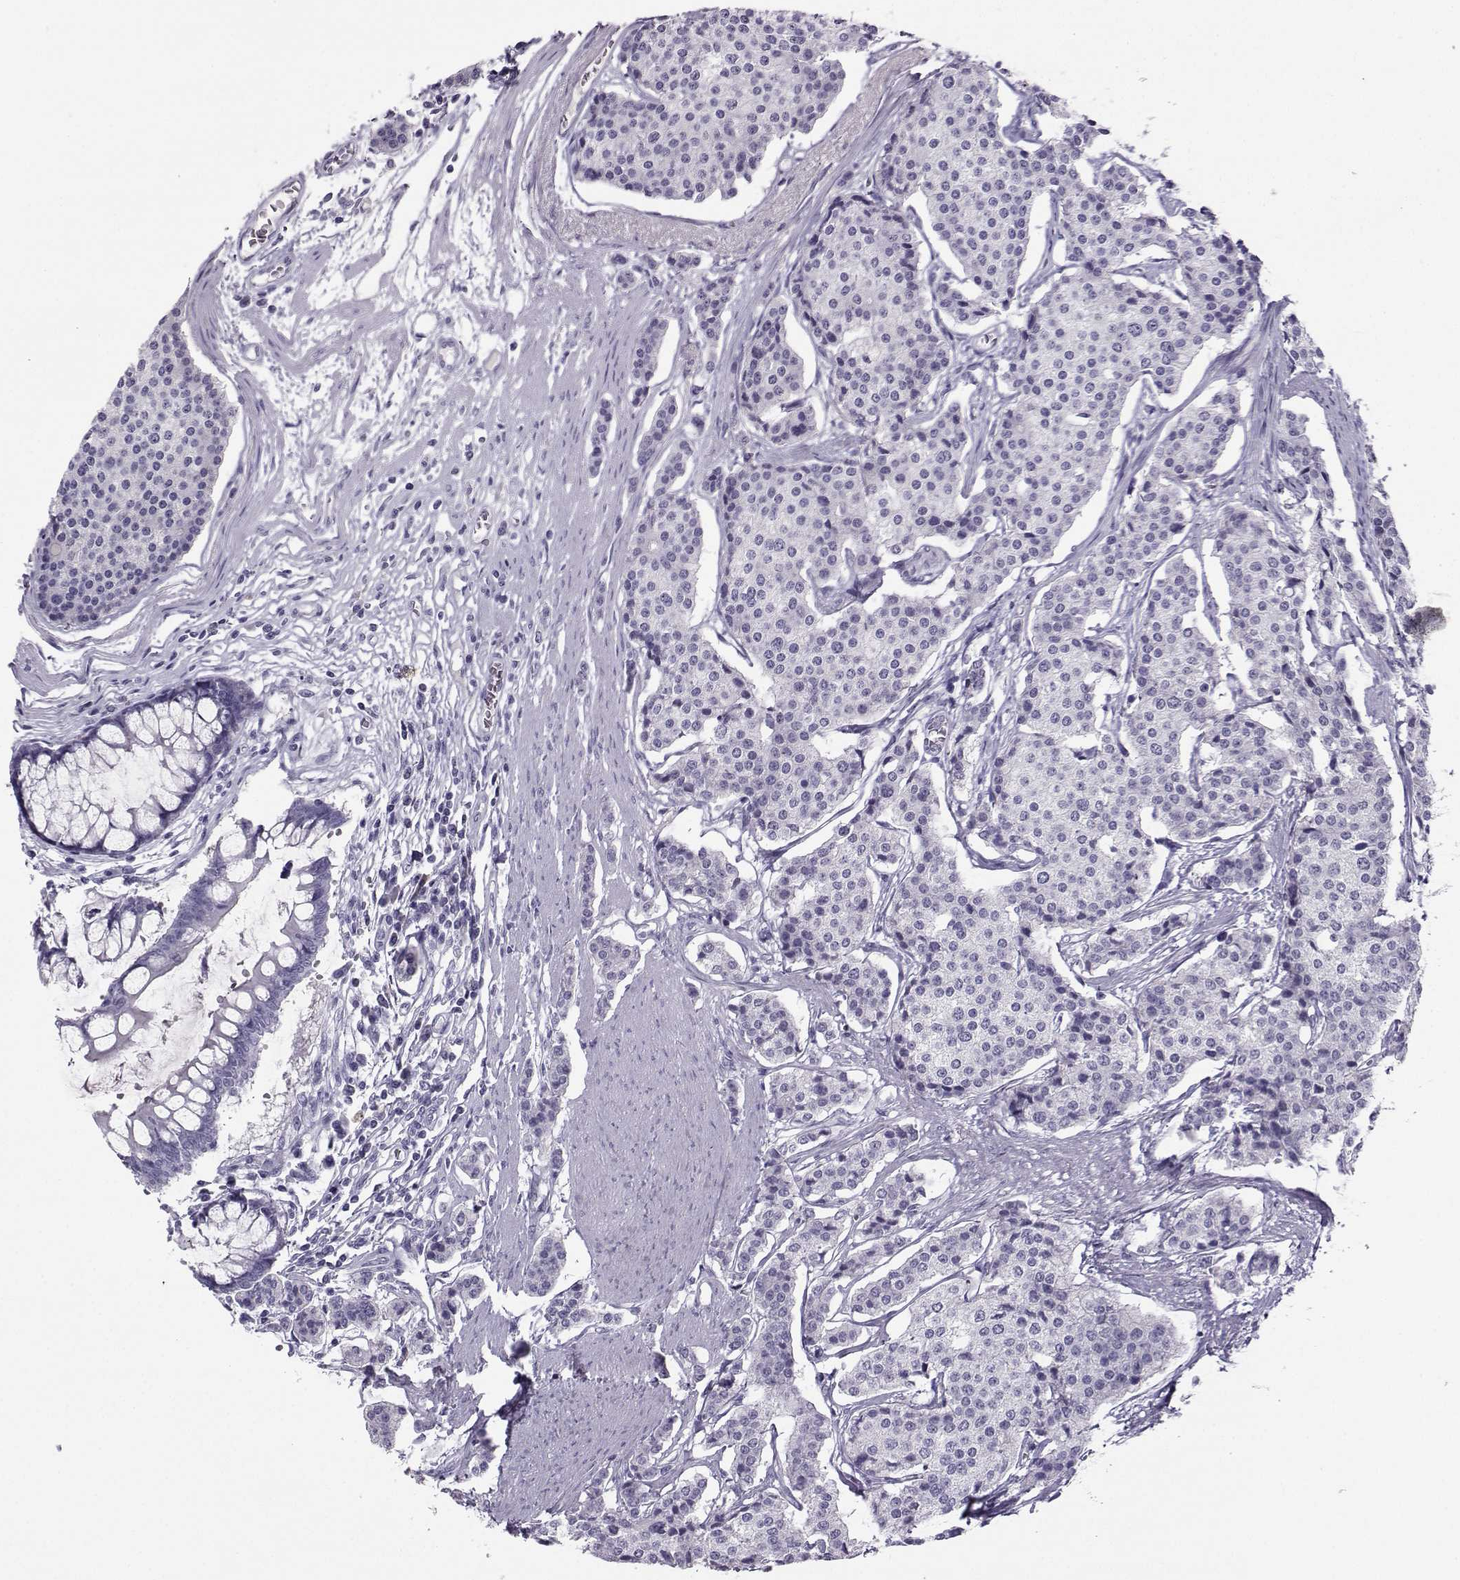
{"staining": {"intensity": "negative", "quantity": "none", "location": "none"}, "tissue": "carcinoid", "cell_type": "Tumor cells", "image_type": "cancer", "snomed": [{"axis": "morphology", "description": "Carcinoid, malignant, NOS"}, {"axis": "topography", "description": "Small intestine"}], "caption": "This is an immunohistochemistry histopathology image of human carcinoid. There is no staining in tumor cells.", "gene": "ARMC2", "patient": {"sex": "female", "age": 65}}